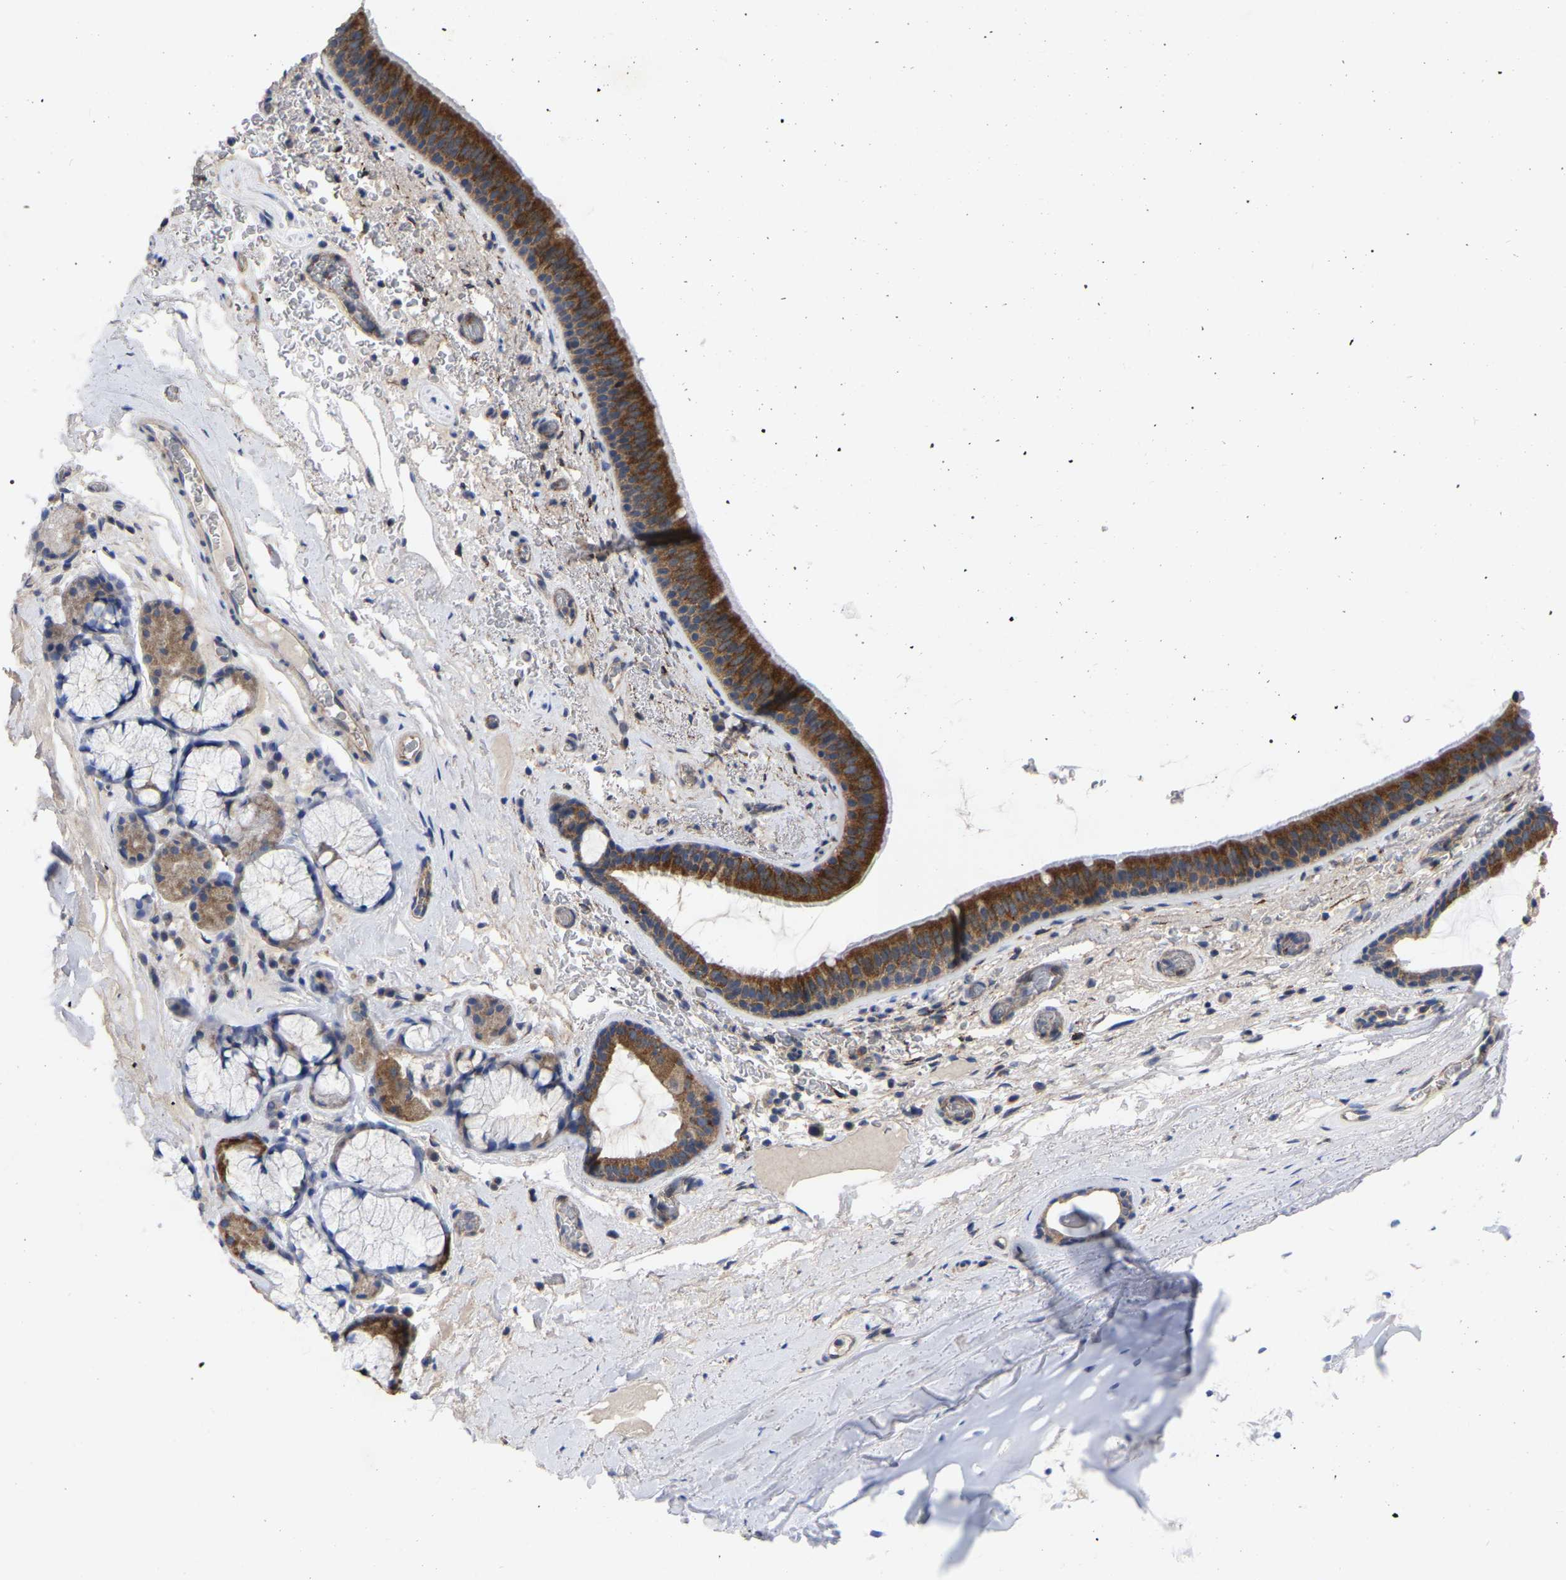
{"staining": {"intensity": "strong", "quantity": ">75%", "location": "cytoplasmic/membranous"}, "tissue": "bronchus", "cell_type": "Respiratory epithelial cells", "image_type": "normal", "snomed": [{"axis": "morphology", "description": "Normal tissue, NOS"}, {"axis": "topography", "description": "Cartilage tissue"}], "caption": "Bronchus stained for a protein demonstrates strong cytoplasmic/membranous positivity in respiratory epithelial cells. (IHC, brightfield microscopy, high magnification).", "gene": "TCP1", "patient": {"sex": "female", "age": 63}}